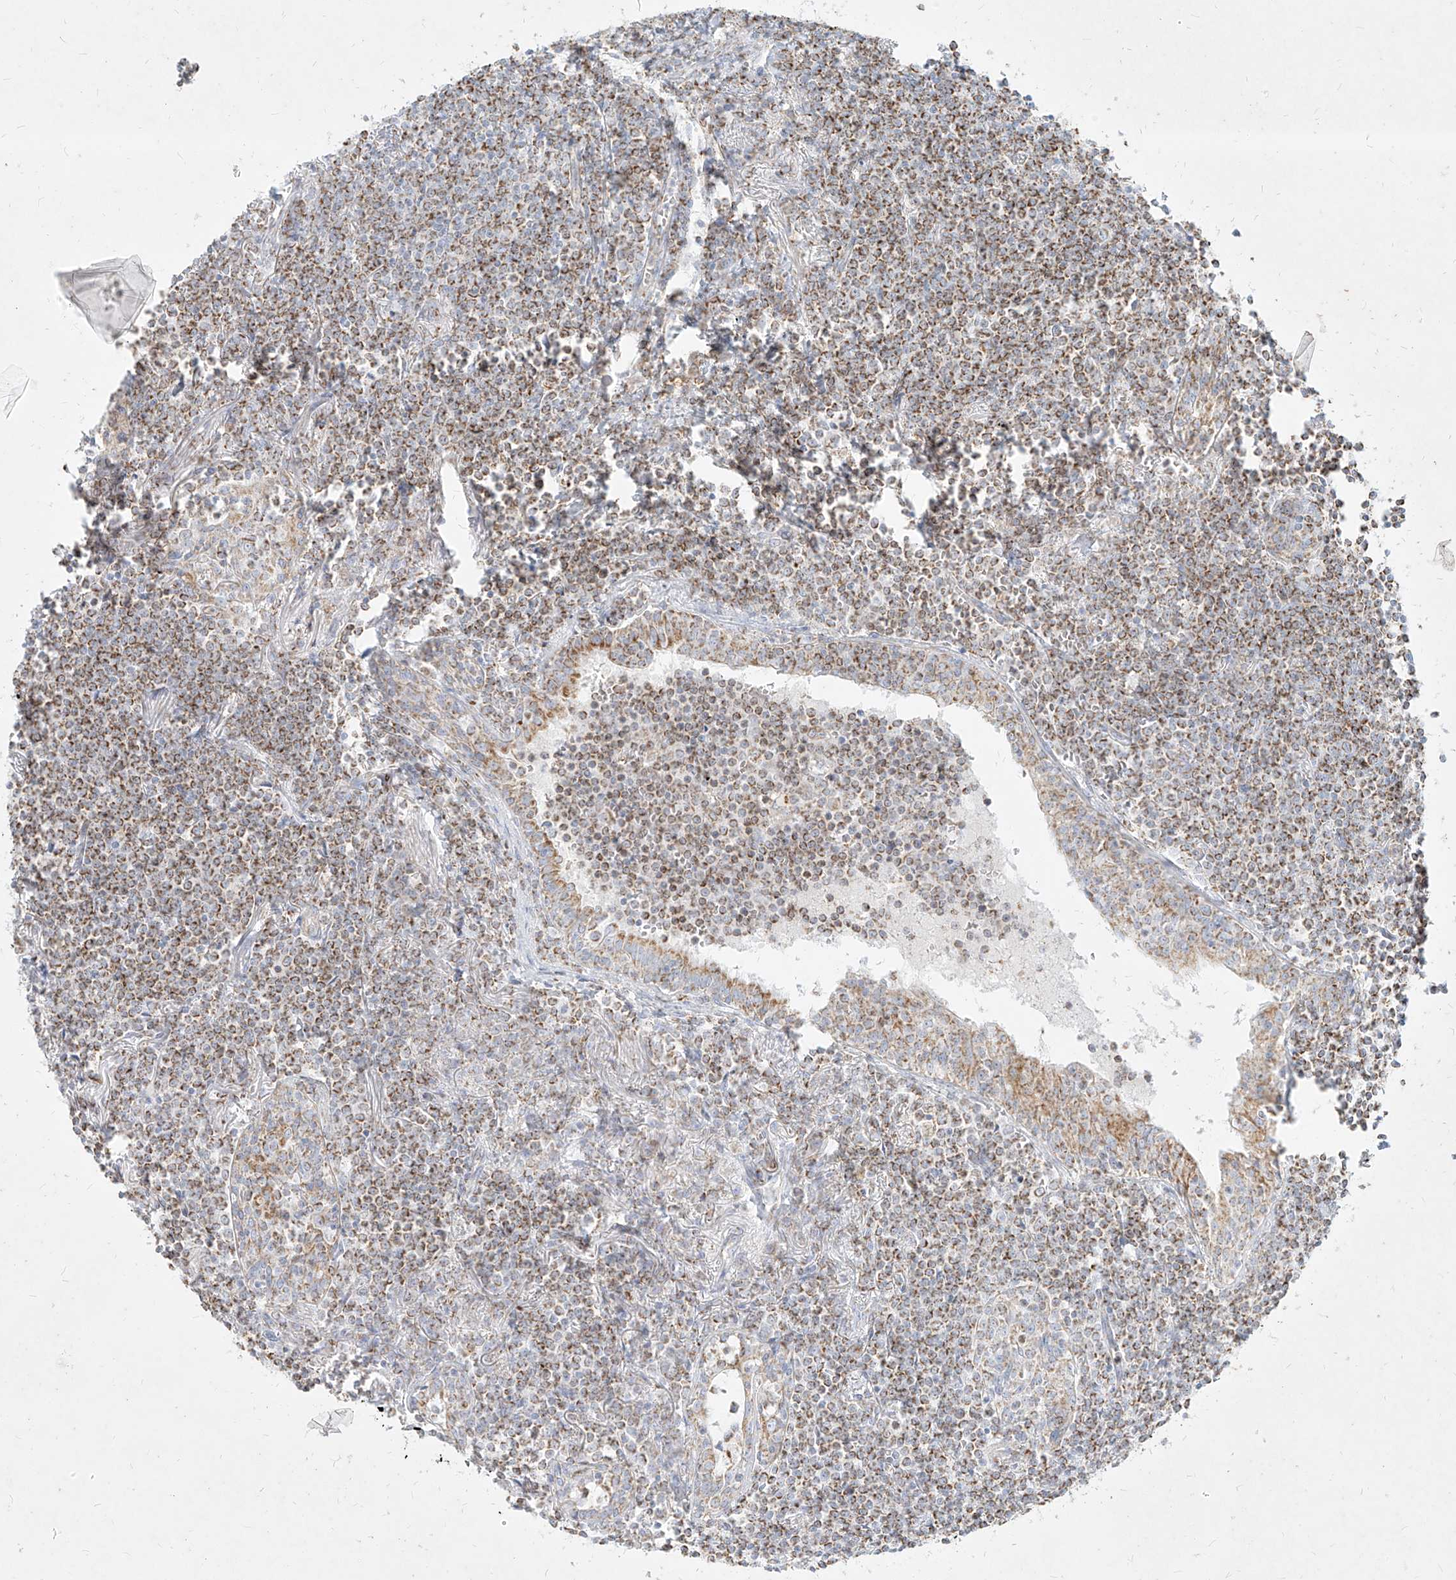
{"staining": {"intensity": "moderate", "quantity": "25%-75%", "location": "cytoplasmic/membranous"}, "tissue": "lymphoma", "cell_type": "Tumor cells", "image_type": "cancer", "snomed": [{"axis": "morphology", "description": "Malignant lymphoma, non-Hodgkin's type, Low grade"}, {"axis": "topography", "description": "Lung"}], "caption": "Tumor cells exhibit medium levels of moderate cytoplasmic/membranous staining in about 25%-75% of cells in human malignant lymphoma, non-Hodgkin's type (low-grade).", "gene": "MTX2", "patient": {"sex": "female", "age": 71}}